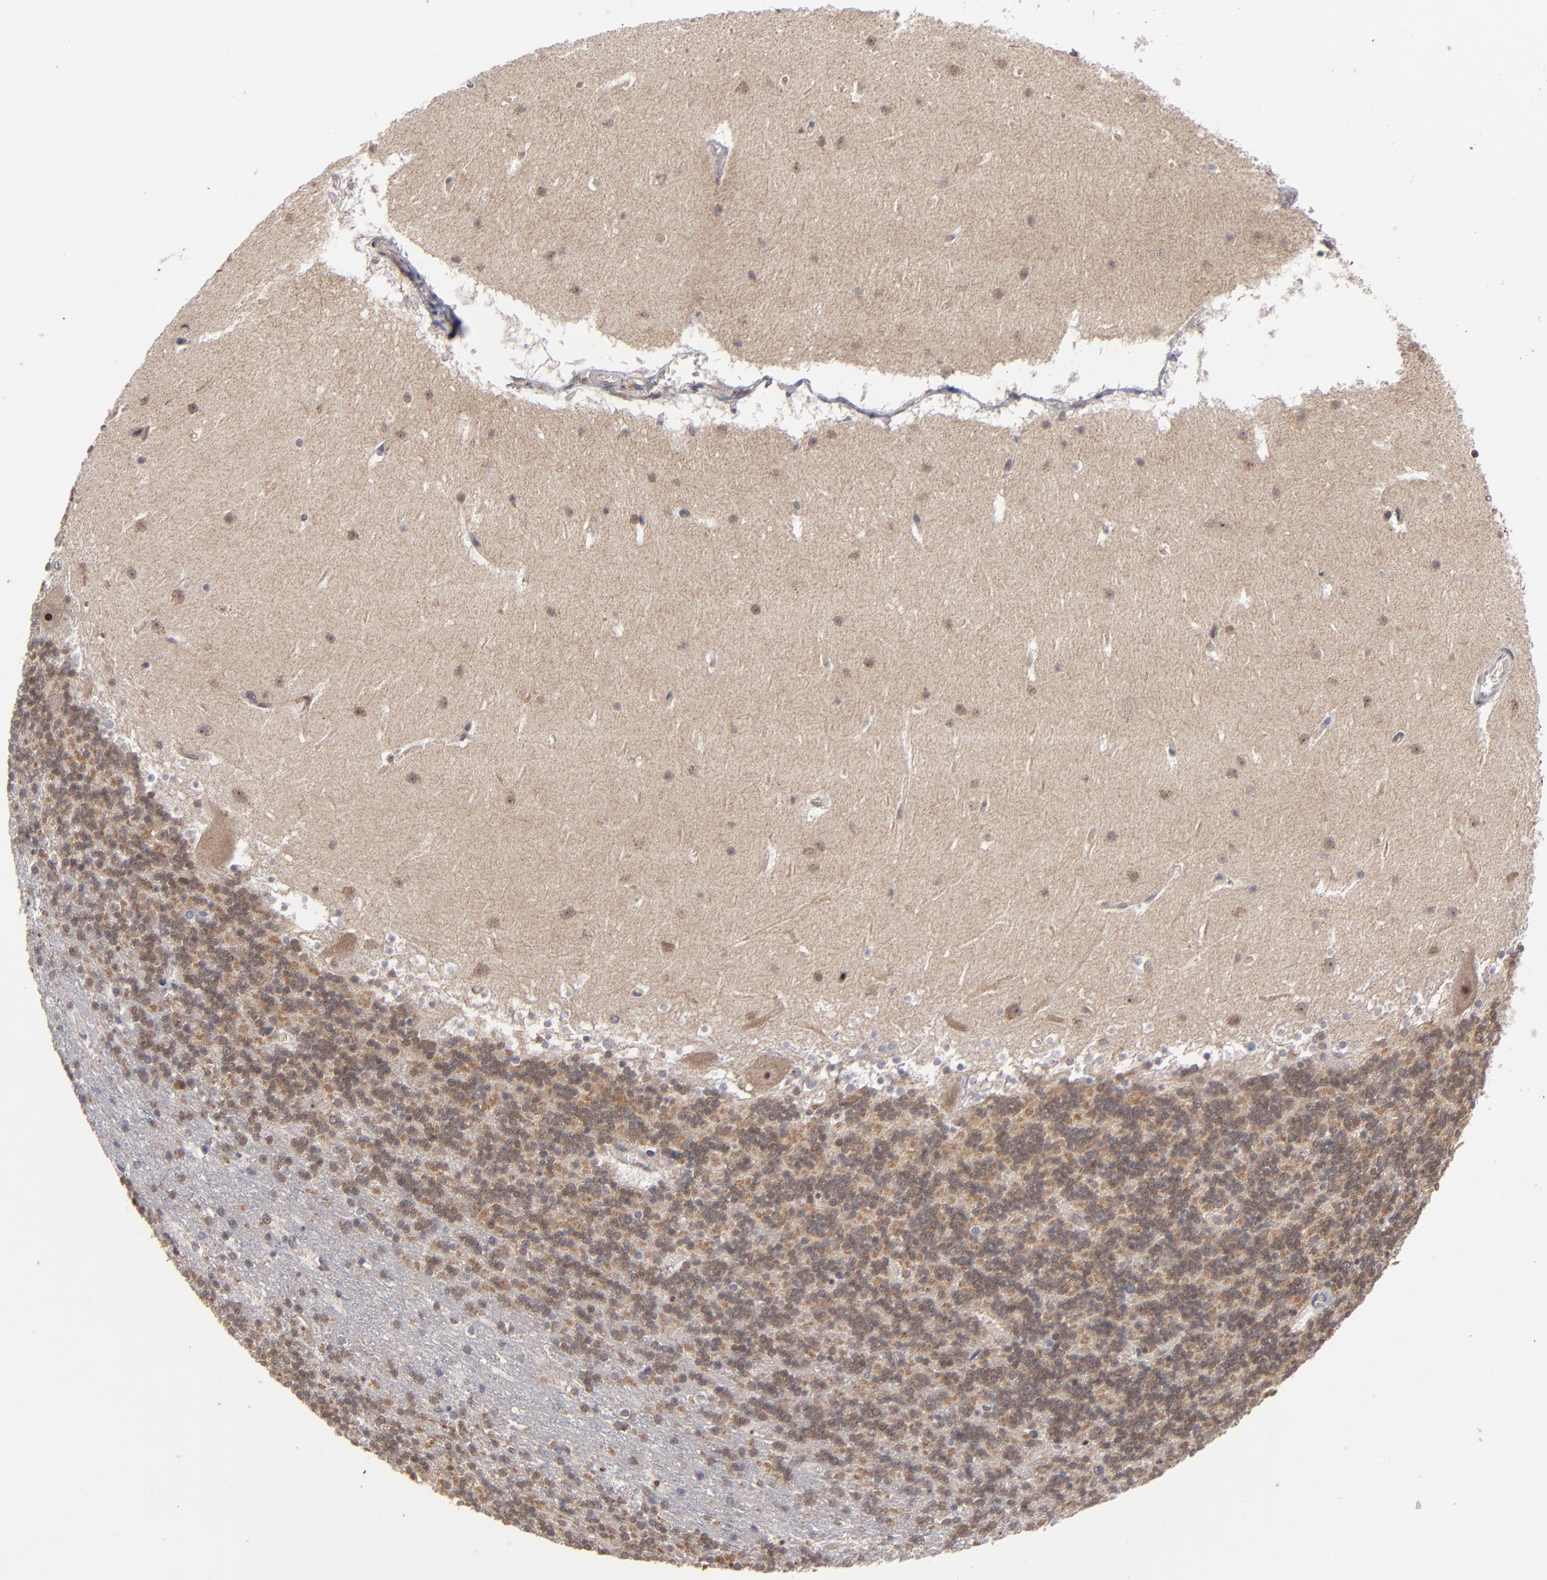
{"staining": {"intensity": "moderate", "quantity": ">75%", "location": "cytoplasmic/membranous"}, "tissue": "cerebellum", "cell_type": "Cells in granular layer", "image_type": "normal", "snomed": [{"axis": "morphology", "description": "Normal tissue, NOS"}, {"axis": "topography", "description": "Cerebellum"}], "caption": "Cerebellum stained with immunohistochemistry (IHC) demonstrates moderate cytoplasmic/membranous staining in approximately >75% of cells in granular layer. Using DAB (brown) and hematoxylin (blue) stains, captured at high magnification using brightfield microscopy.", "gene": "GLCCI1", "patient": {"sex": "male", "age": 45}}